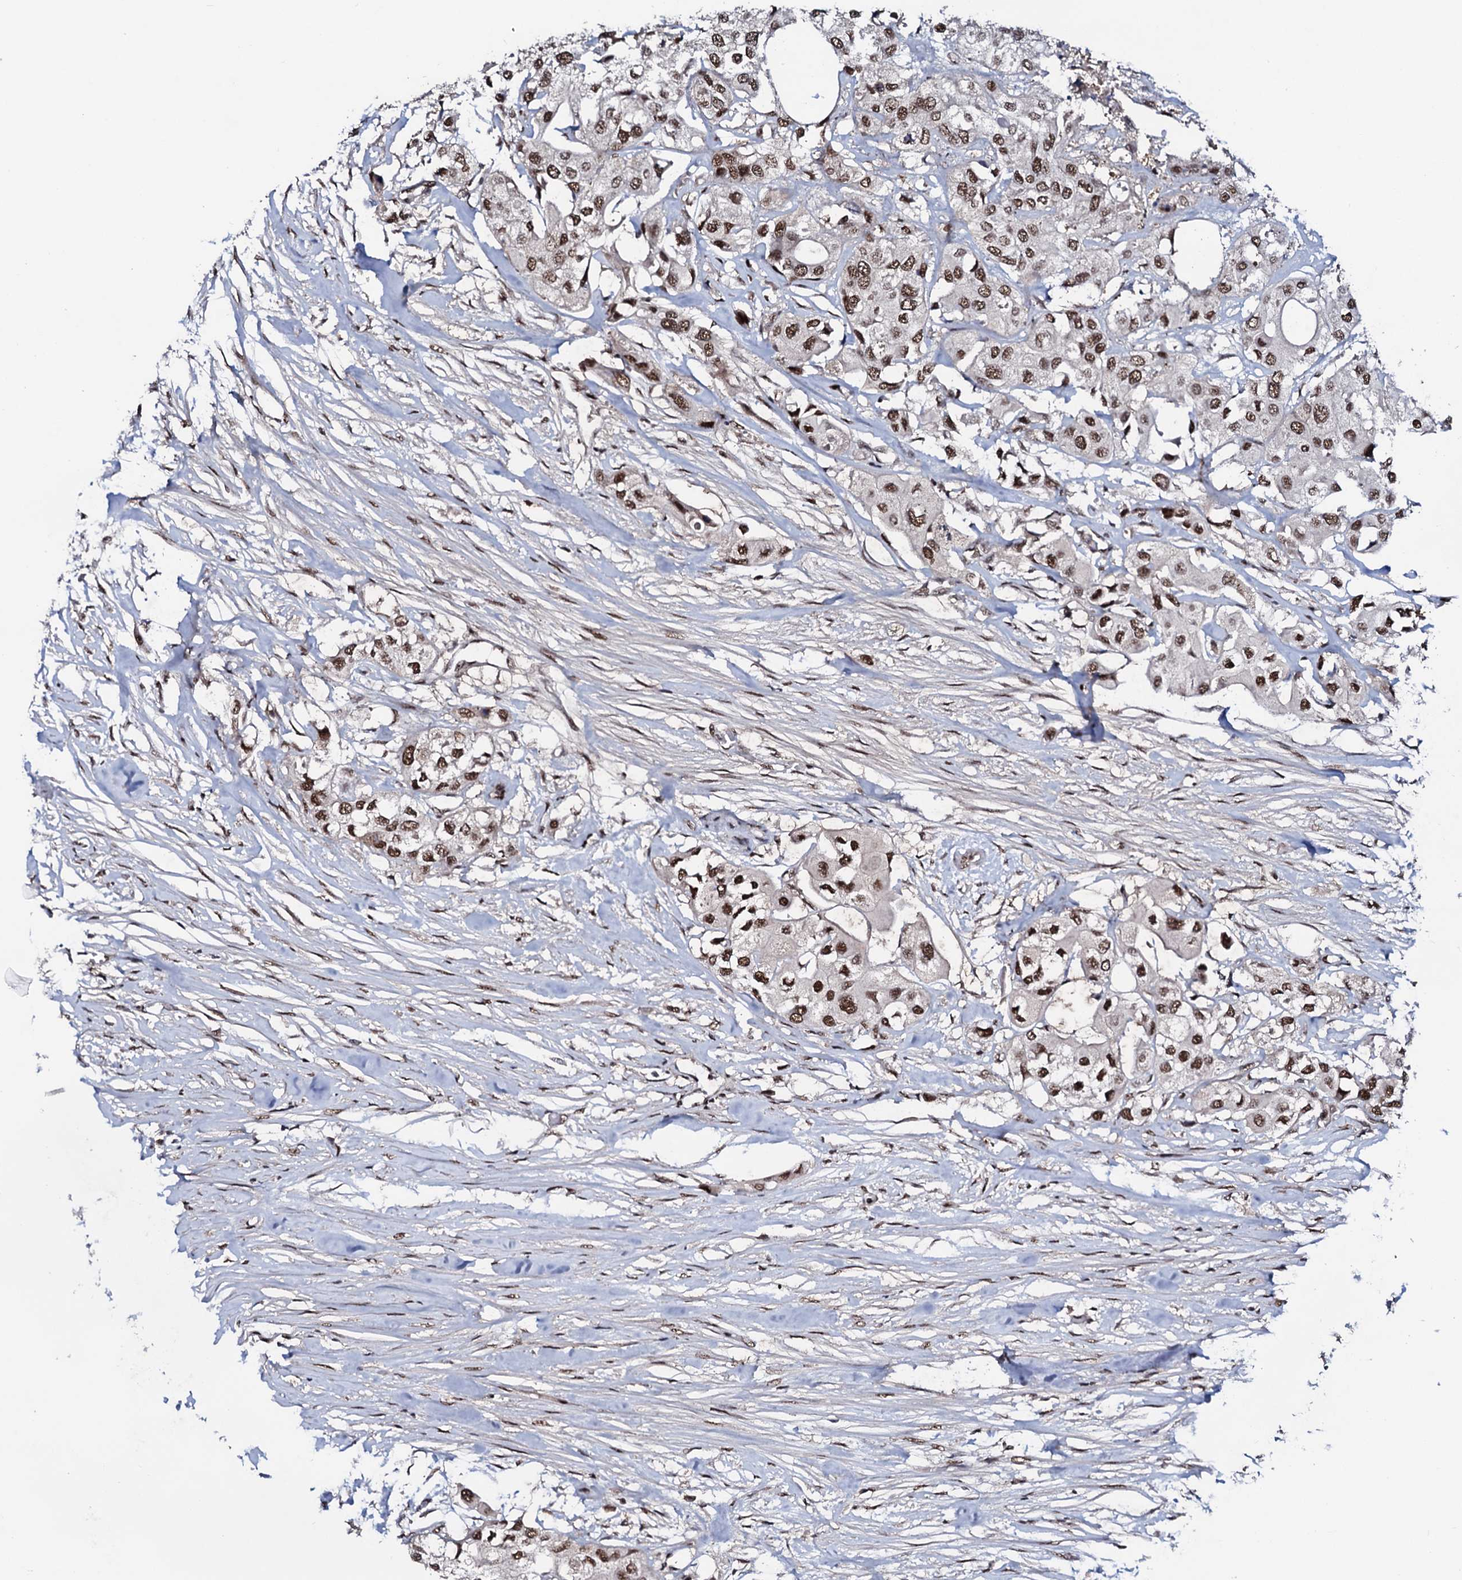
{"staining": {"intensity": "moderate", "quantity": ">75%", "location": "nuclear"}, "tissue": "urothelial cancer", "cell_type": "Tumor cells", "image_type": "cancer", "snomed": [{"axis": "morphology", "description": "Urothelial carcinoma, High grade"}, {"axis": "topography", "description": "Urinary bladder"}], "caption": "Immunohistochemical staining of human high-grade urothelial carcinoma displays medium levels of moderate nuclear expression in about >75% of tumor cells. The staining is performed using DAB (3,3'-diaminobenzidine) brown chromogen to label protein expression. The nuclei are counter-stained blue using hematoxylin.", "gene": "PRPF18", "patient": {"sex": "male", "age": 64}}